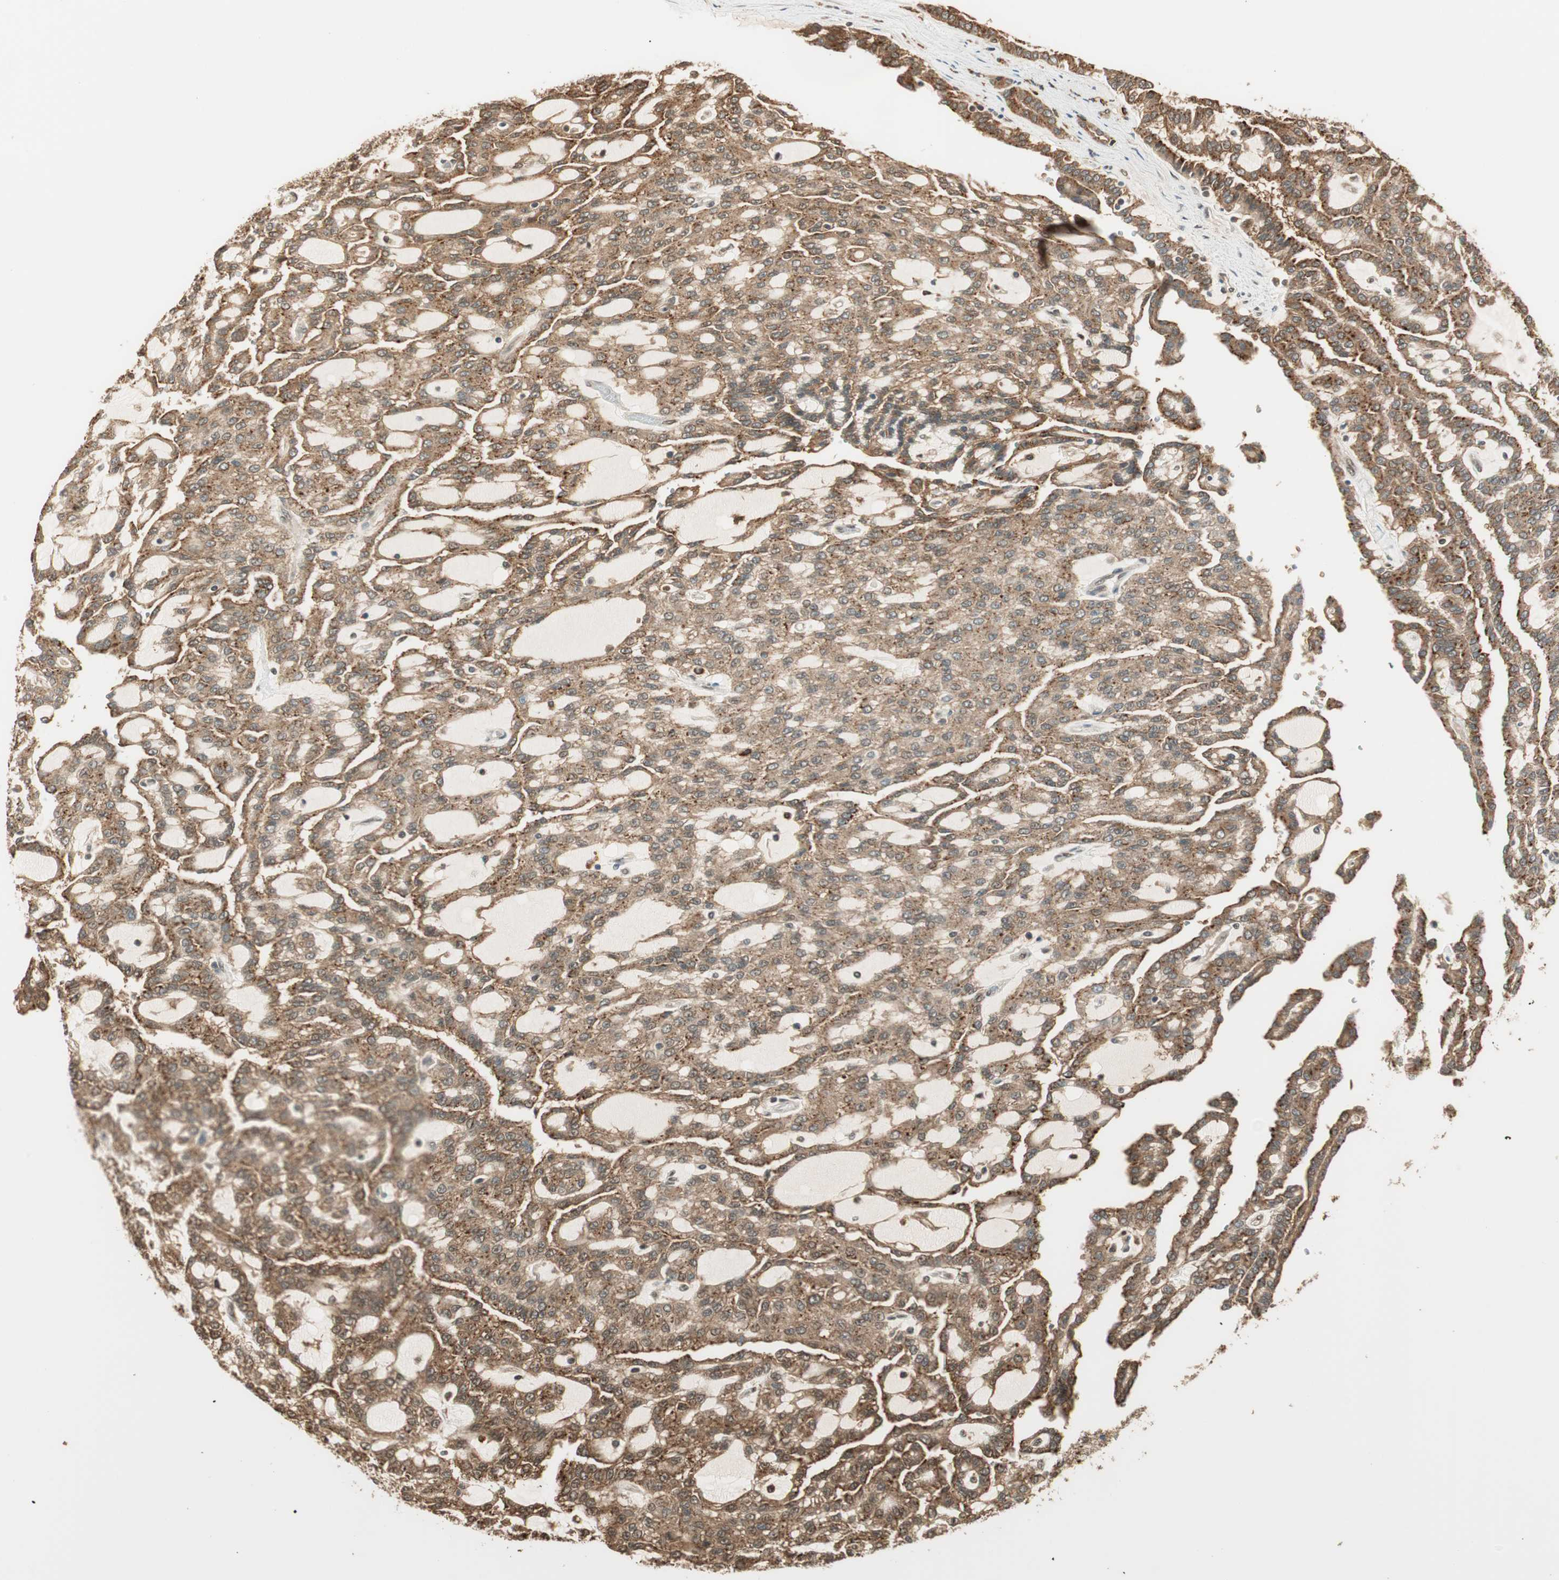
{"staining": {"intensity": "strong", "quantity": ">75%", "location": "cytoplasmic/membranous"}, "tissue": "renal cancer", "cell_type": "Tumor cells", "image_type": "cancer", "snomed": [{"axis": "morphology", "description": "Adenocarcinoma, NOS"}, {"axis": "topography", "description": "Kidney"}], "caption": "High-power microscopy captured an IHC histopathology image of adenocarcinoma (renal), revealing strong cytoplasmic/membranous positivity in approximately >75% of tumor cells.", "gene": "ZNF443", "patient": {"sex": "male", "age": 63}}